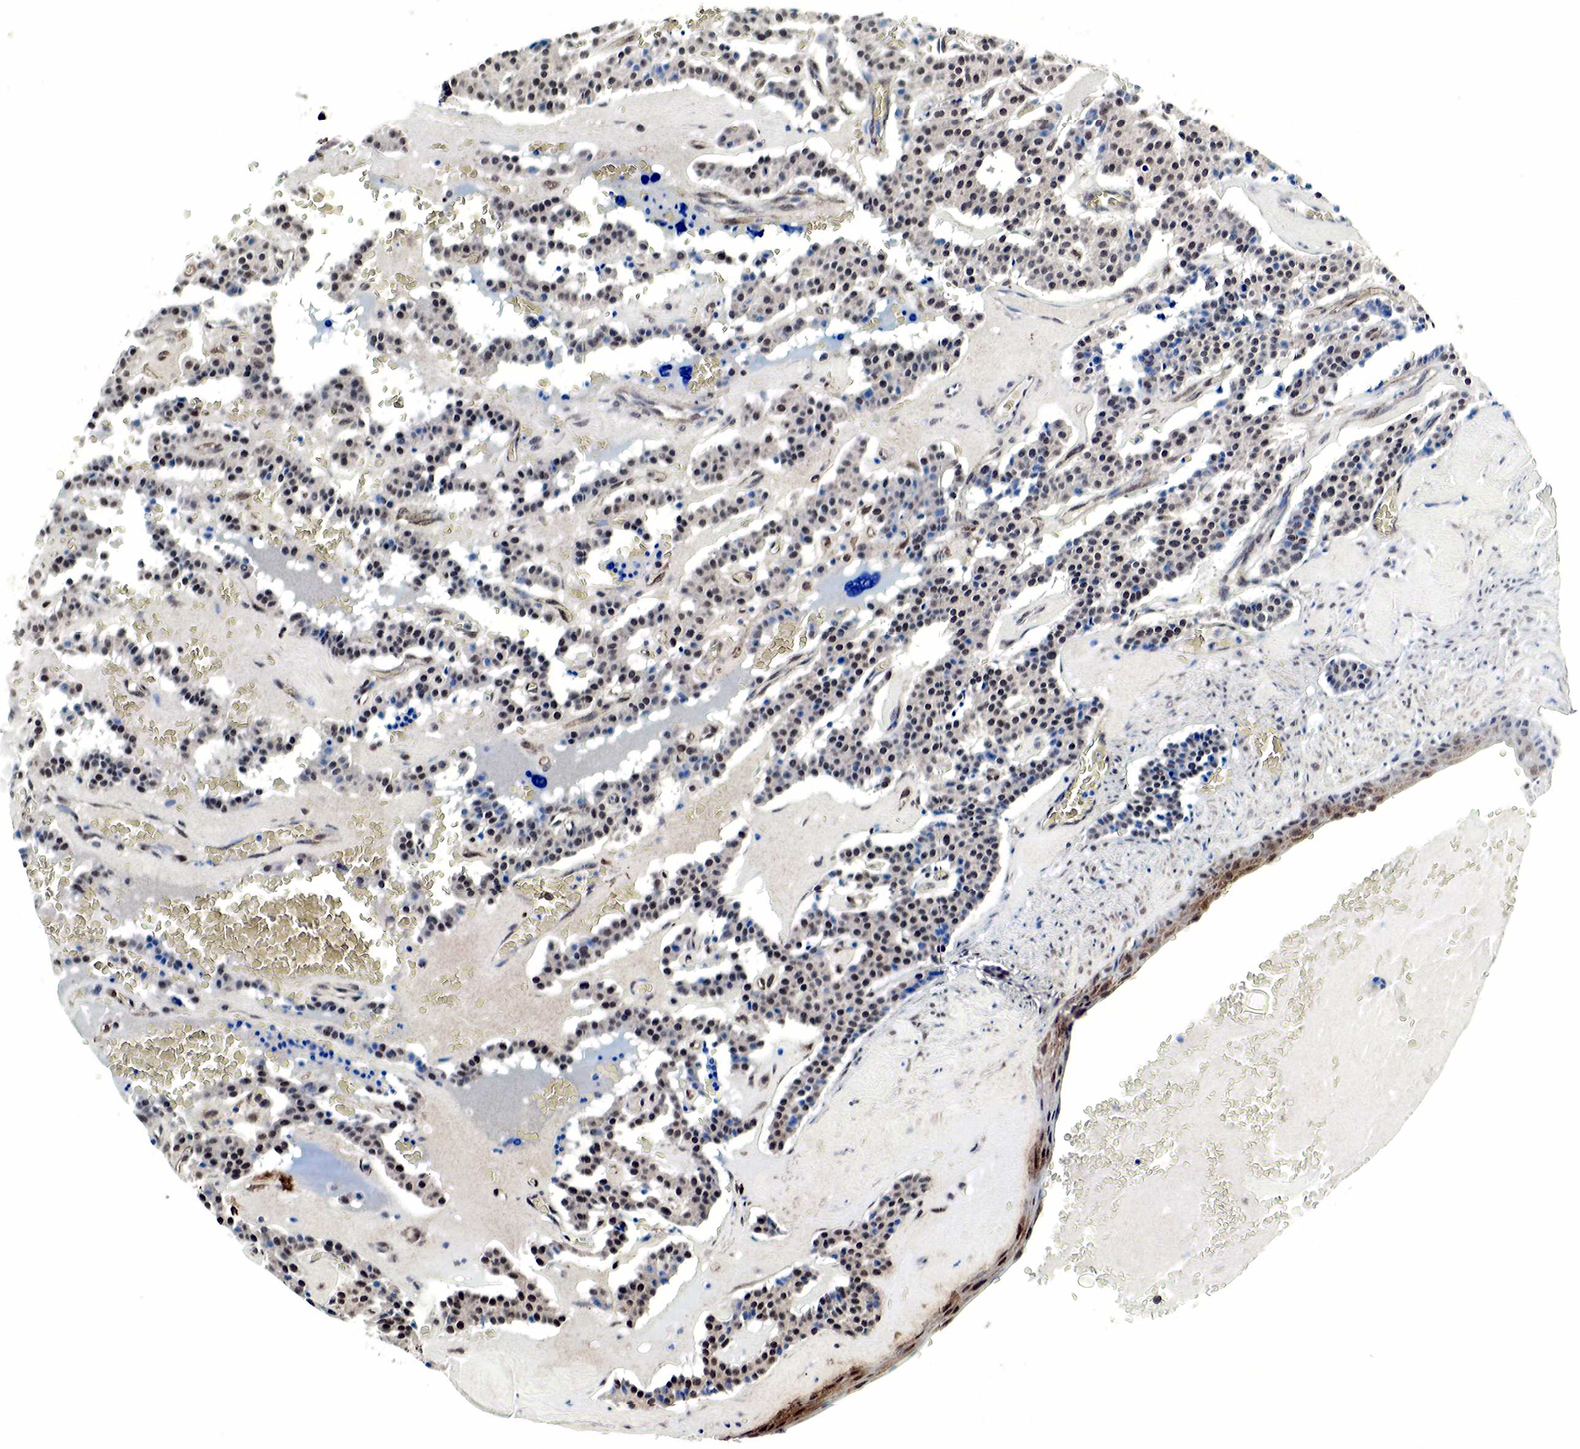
{"staining": {"intensity": "moderate", "quantity": ">75%", "location": "nuclear"}, "tissue": "carcinoid", "cell_type": "Tumor cells", "image_type": "cancer", "snomed": [{"axis": "morphology", "description": "Carcinoid, malignant, NOS"}, {"axis": "topography", "description": "Bronchus"}], "caption": "Immunohistochemistry of human carcinoid shows medium levels of moderate nuclear expression in approximately >75% of tumor cells.", "gene": "SPIN1", "patient": {"sex": "male", "age": 55}}